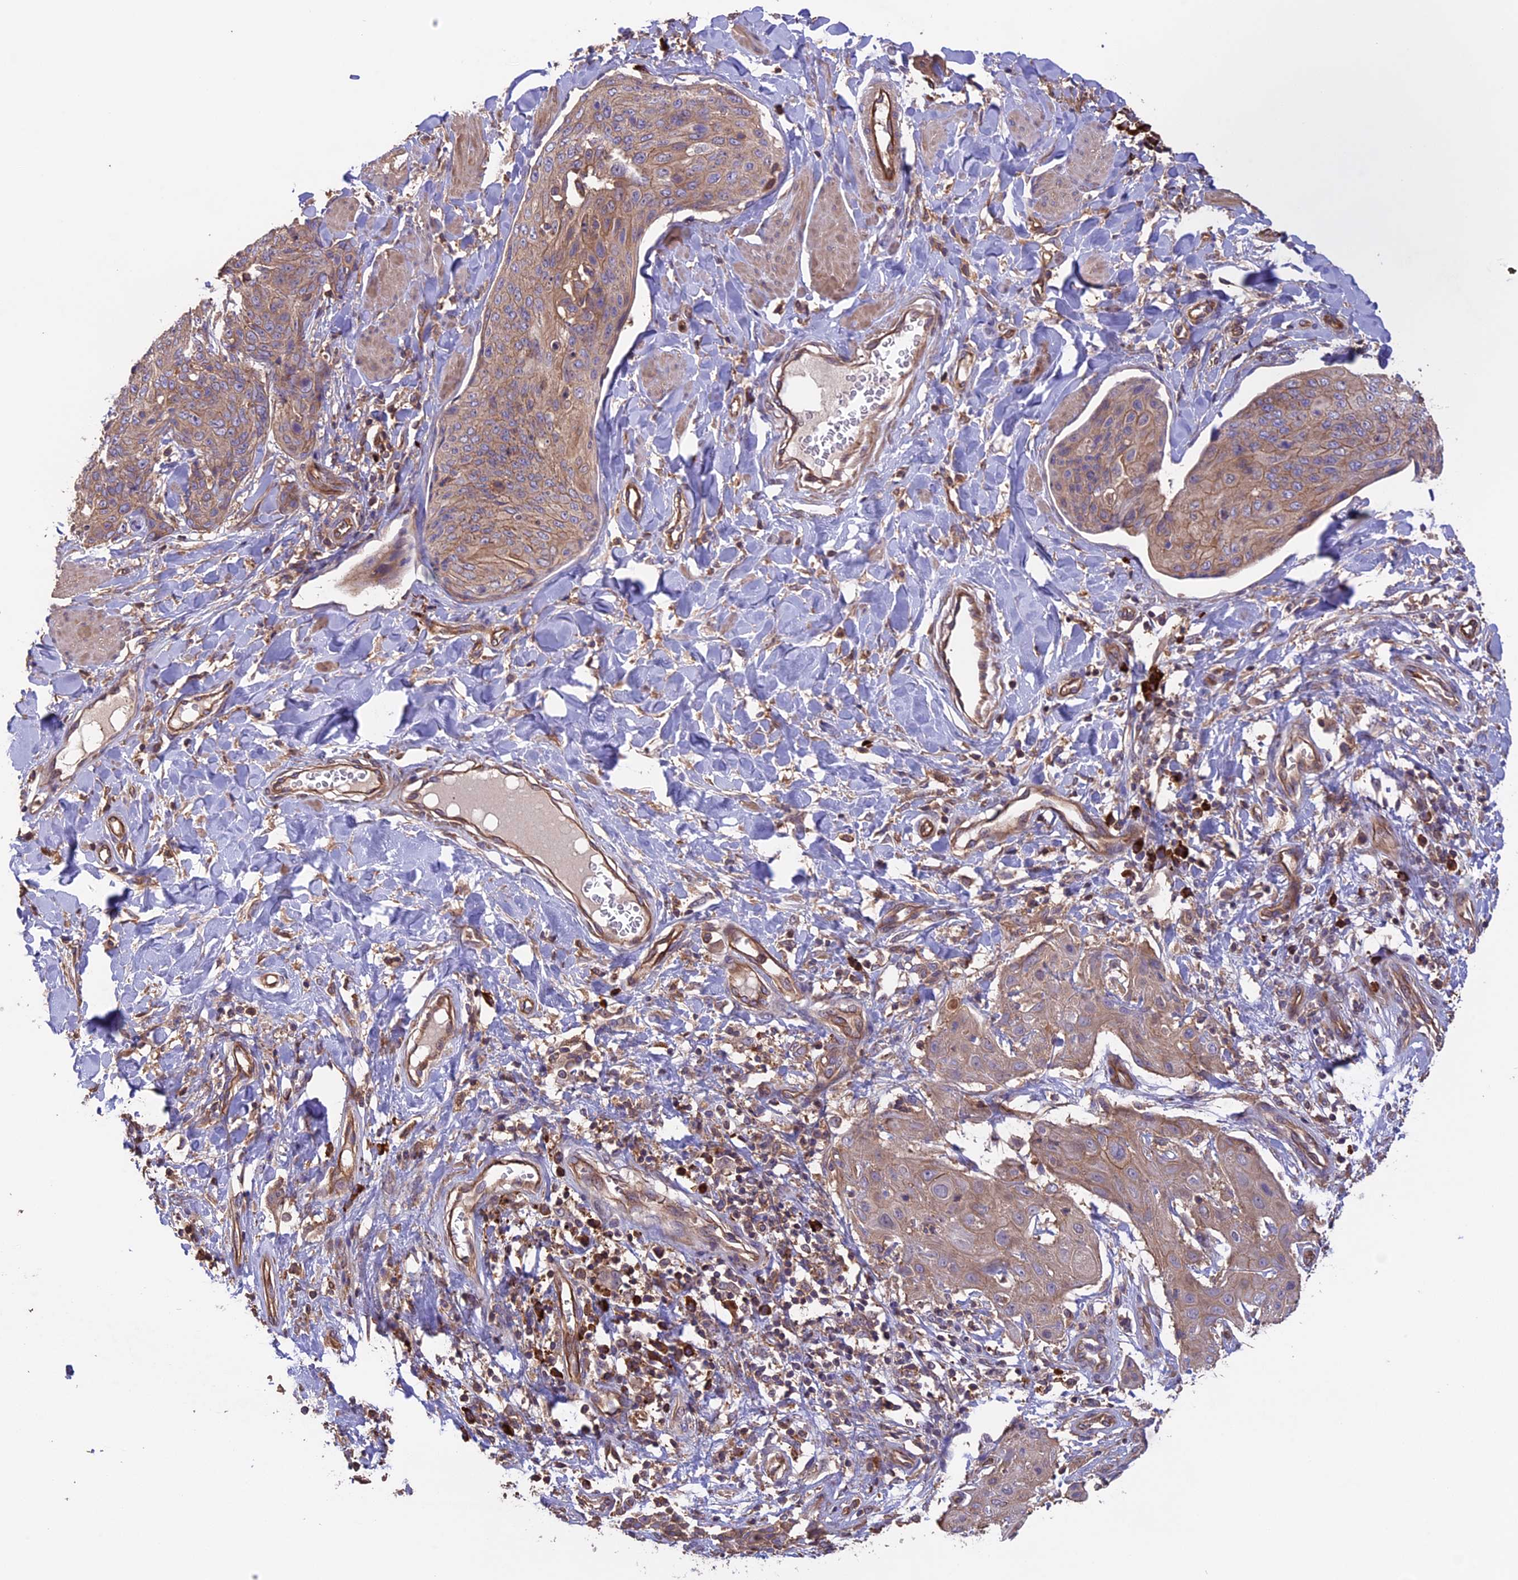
{"staining": {"intensity": "weak", "quantity": ">75%", "location": "cytoplasmic/membranous"}, "tissue": "skin cancer", "cell_type": "Tumor cells", "image_type": "cancer", "snomed": [{"axis": "morphology", "description": "Squamous cell carcinoma, NOS"}, {"axis": "topography", "description": "Skin"}, {"axis": "topography", "description": "Vulva"}], "caption": "Skin cancer (squamous cell carcinoma) stained with a protein marker displays weak staining in tumor cells.", "gene": "GAS8", "patient": {"sex": "female", "age": 85}}